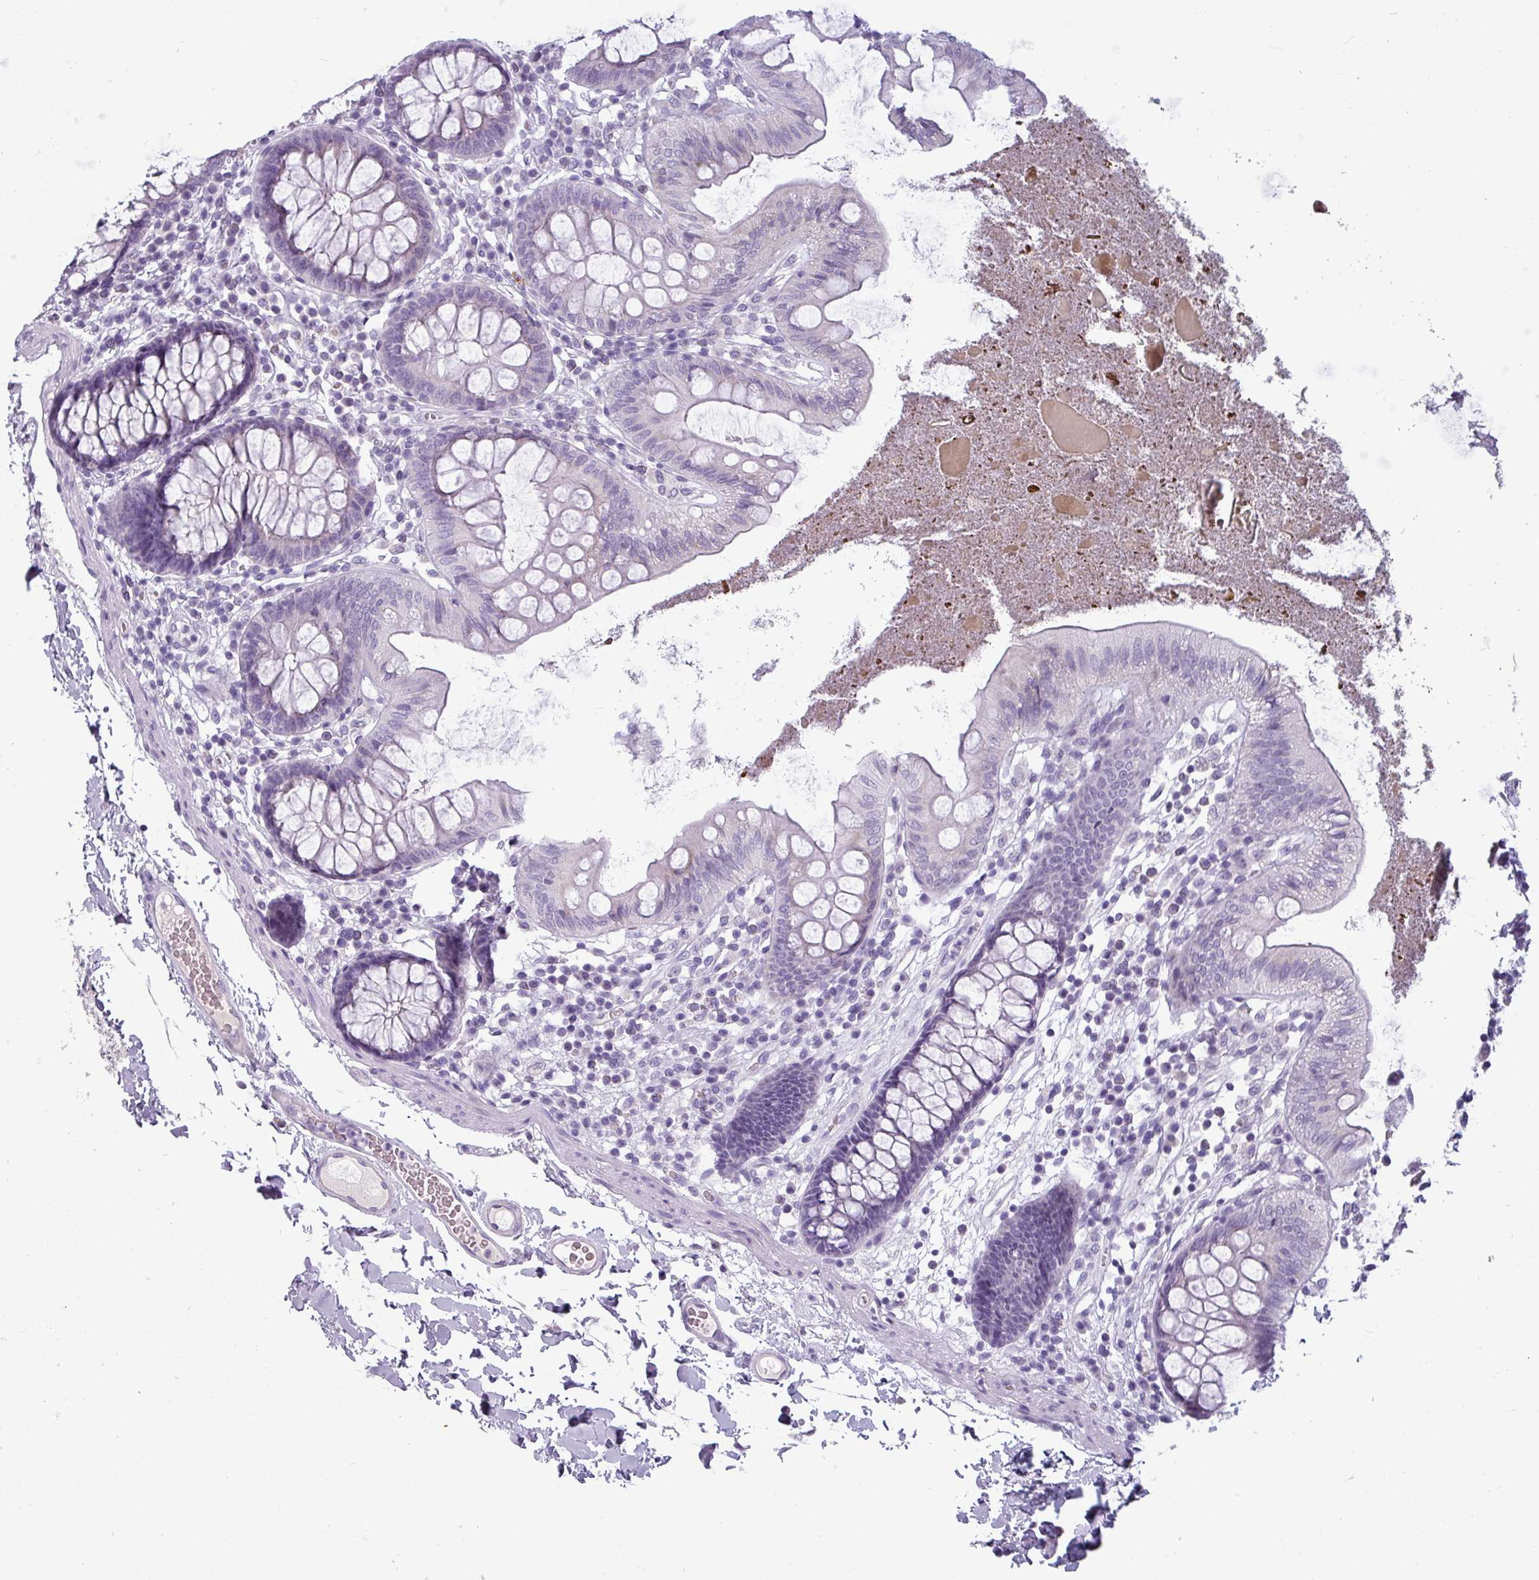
{"staining": {"intensity": "negative", "quantity": "none", "location": "none"}, "tissue": "colon", "cell_type": "Endothelial cells", "image_type": "normal", "snomed": [{"axis": "morphology", "description": "Normal tissue, NOS"}, {"axis": "topography", "description": "Colon"}], "caption": "Immunohistochemical staining of benign human colon reveals no significant staining in endothelial cells. (IHC, brightfield microscopy, high magnification).", "gene": "SLC26A9", "patient": {"sex": "male", "age": 84}}